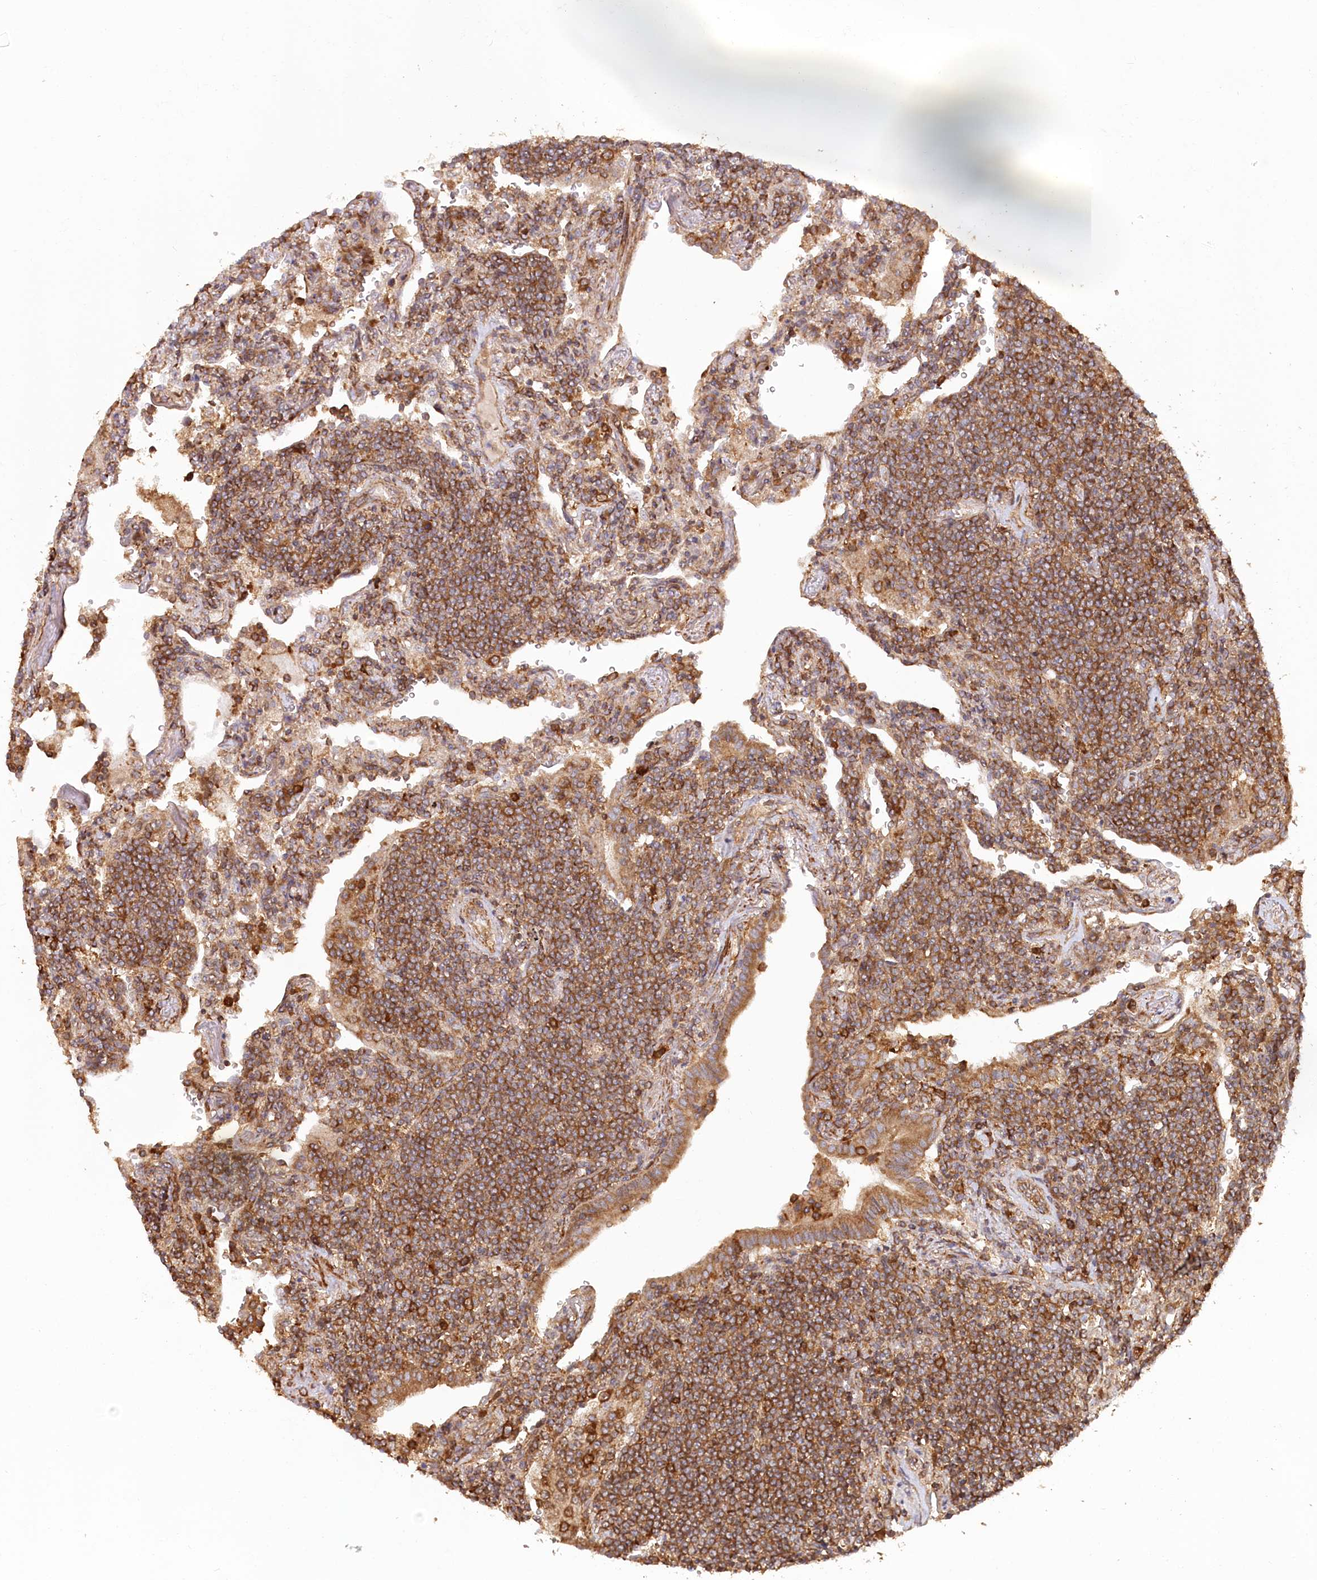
{"staining": {"intensity": "moderate", "quantity": ">75%", "location": "cytoplasmic/membranous"}, "tissue": "lymphoma", "cell_type": "Tumor cells", "image_type": "cancer", "snomed": [{"axis": "morphology", "description": "Malignant lymphoma, non-Hodgkin's type, Low grade"}, {"axis": "topography", "description": "Lung"}], "caption": "Protein expression analysis of human malignant lymphoma, non-Hodgkin's type (low-grade) reveals moderate cytoplasmic/membranous staining in approximately >75% of tumor cells. Using DAB (brown) and hematoxylin (blue) stains, captured at high magnification using brightfield microscopy.", "gene": "PAIP2", "patient": {"sex": "female", "age": 71}}